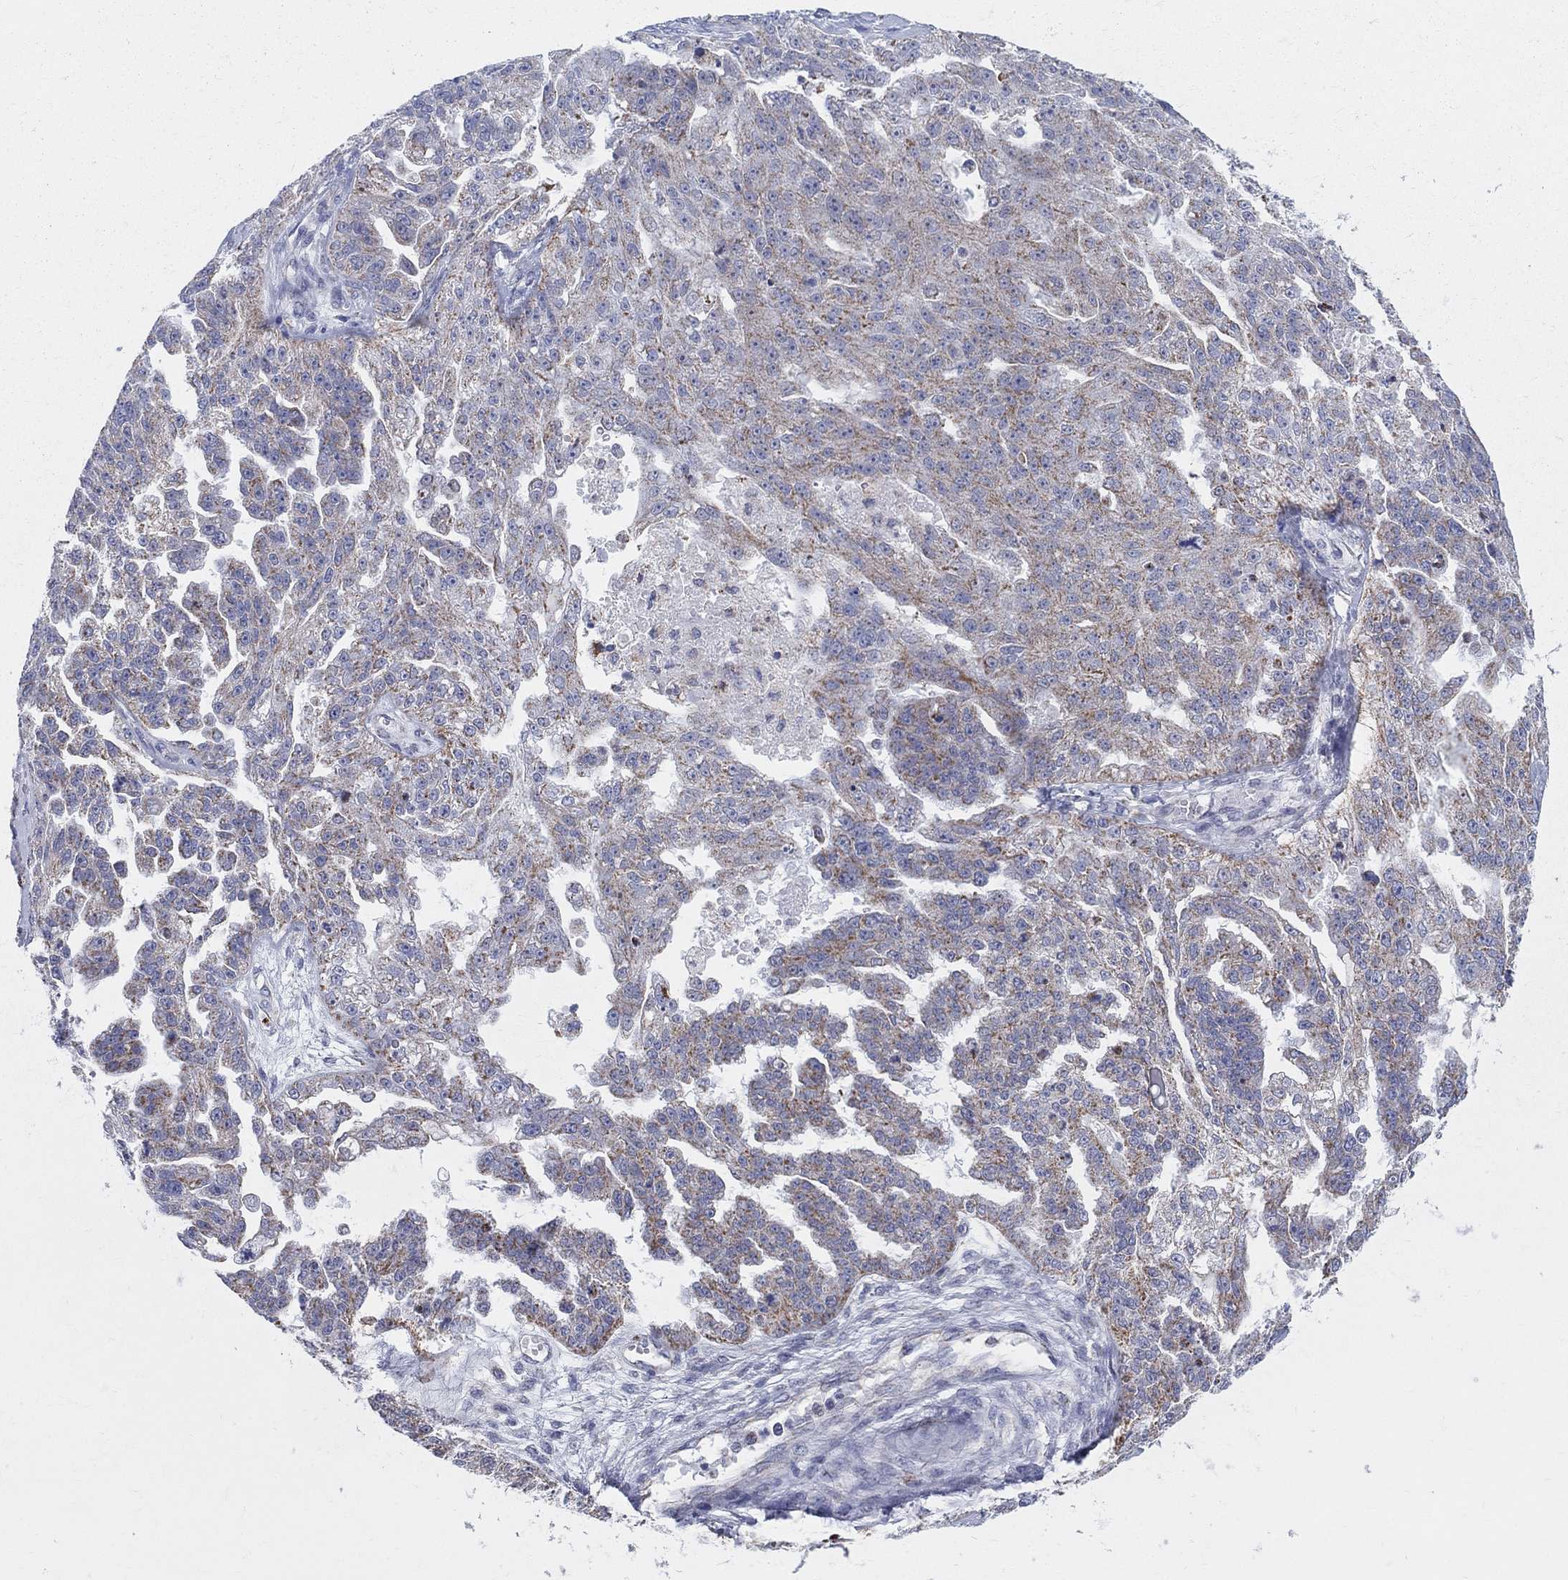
{"staining": {"intensity": "moderate", "quantity": "<25%", "location": "cytoplasmic/membranous"}, "tissue": "ovarian cancer", "cell_type": "Tumor cells", "image_type": "cancer", "snomed": [{"axis": "morphology", "description": "Cystadenocarcinoma, serous, NOS"}, {"axis": "topography", "description": "Ovary"}], "caption": "Immunohistochemistry staining of ovarian cancer (serous cystadenocarcinoma), which displays low levels of moderate cytoplasmic/membranous positivity in about <25% of tumor cells indicating moderate cytoplasmic/membranous protein positivity. The staining was performed using DAB (3,3'-diaminobenzidine) (brown) for protein detection and nuclei were counterstained in hematoxylin (blue).", "gene": "KISS1R", "patient": {"sex": "female", "age": 58}}